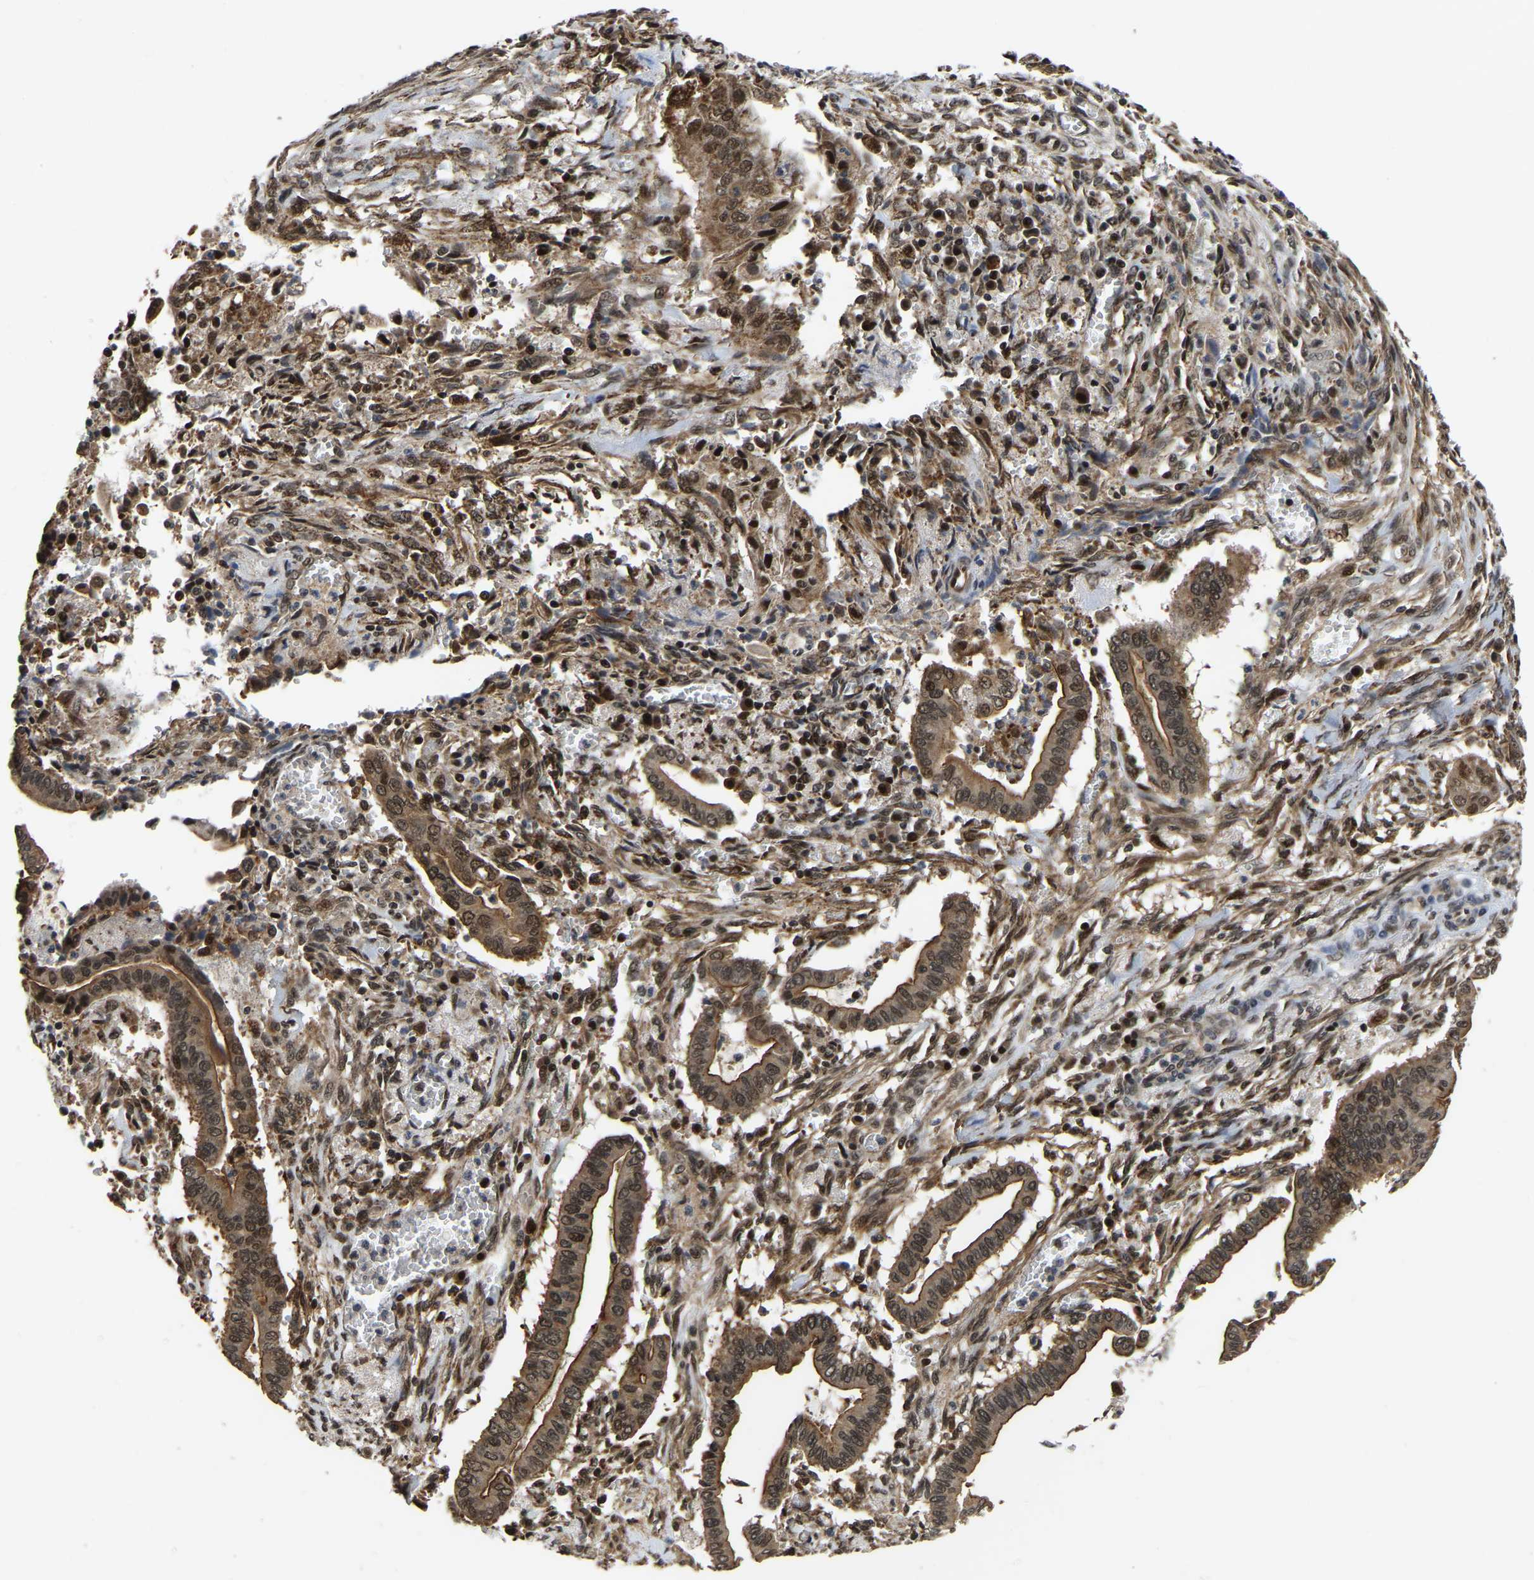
{"staining": {"intensity": "moderate", "quantity": ">75%", "location": "cytoplasmic/membranous,nuclear"}, "tissue": "cervical cancer", "cell_type": "Tumor cells", "image_type": "cancer", "snomed": [{"axis": "morphology", "description": "Adenocarcinoma, NOS"}, {"axis": "topography", "description": "Cervix"}], "caption": "A medium amount of moderate cytoplasmic/membranous and nuclear expression is present in approximately >75% of tumor cells in cervical adenocarcinoma tissue.", "gene": "CIAO1", "patient": {"sex": "female", "age": 44}}